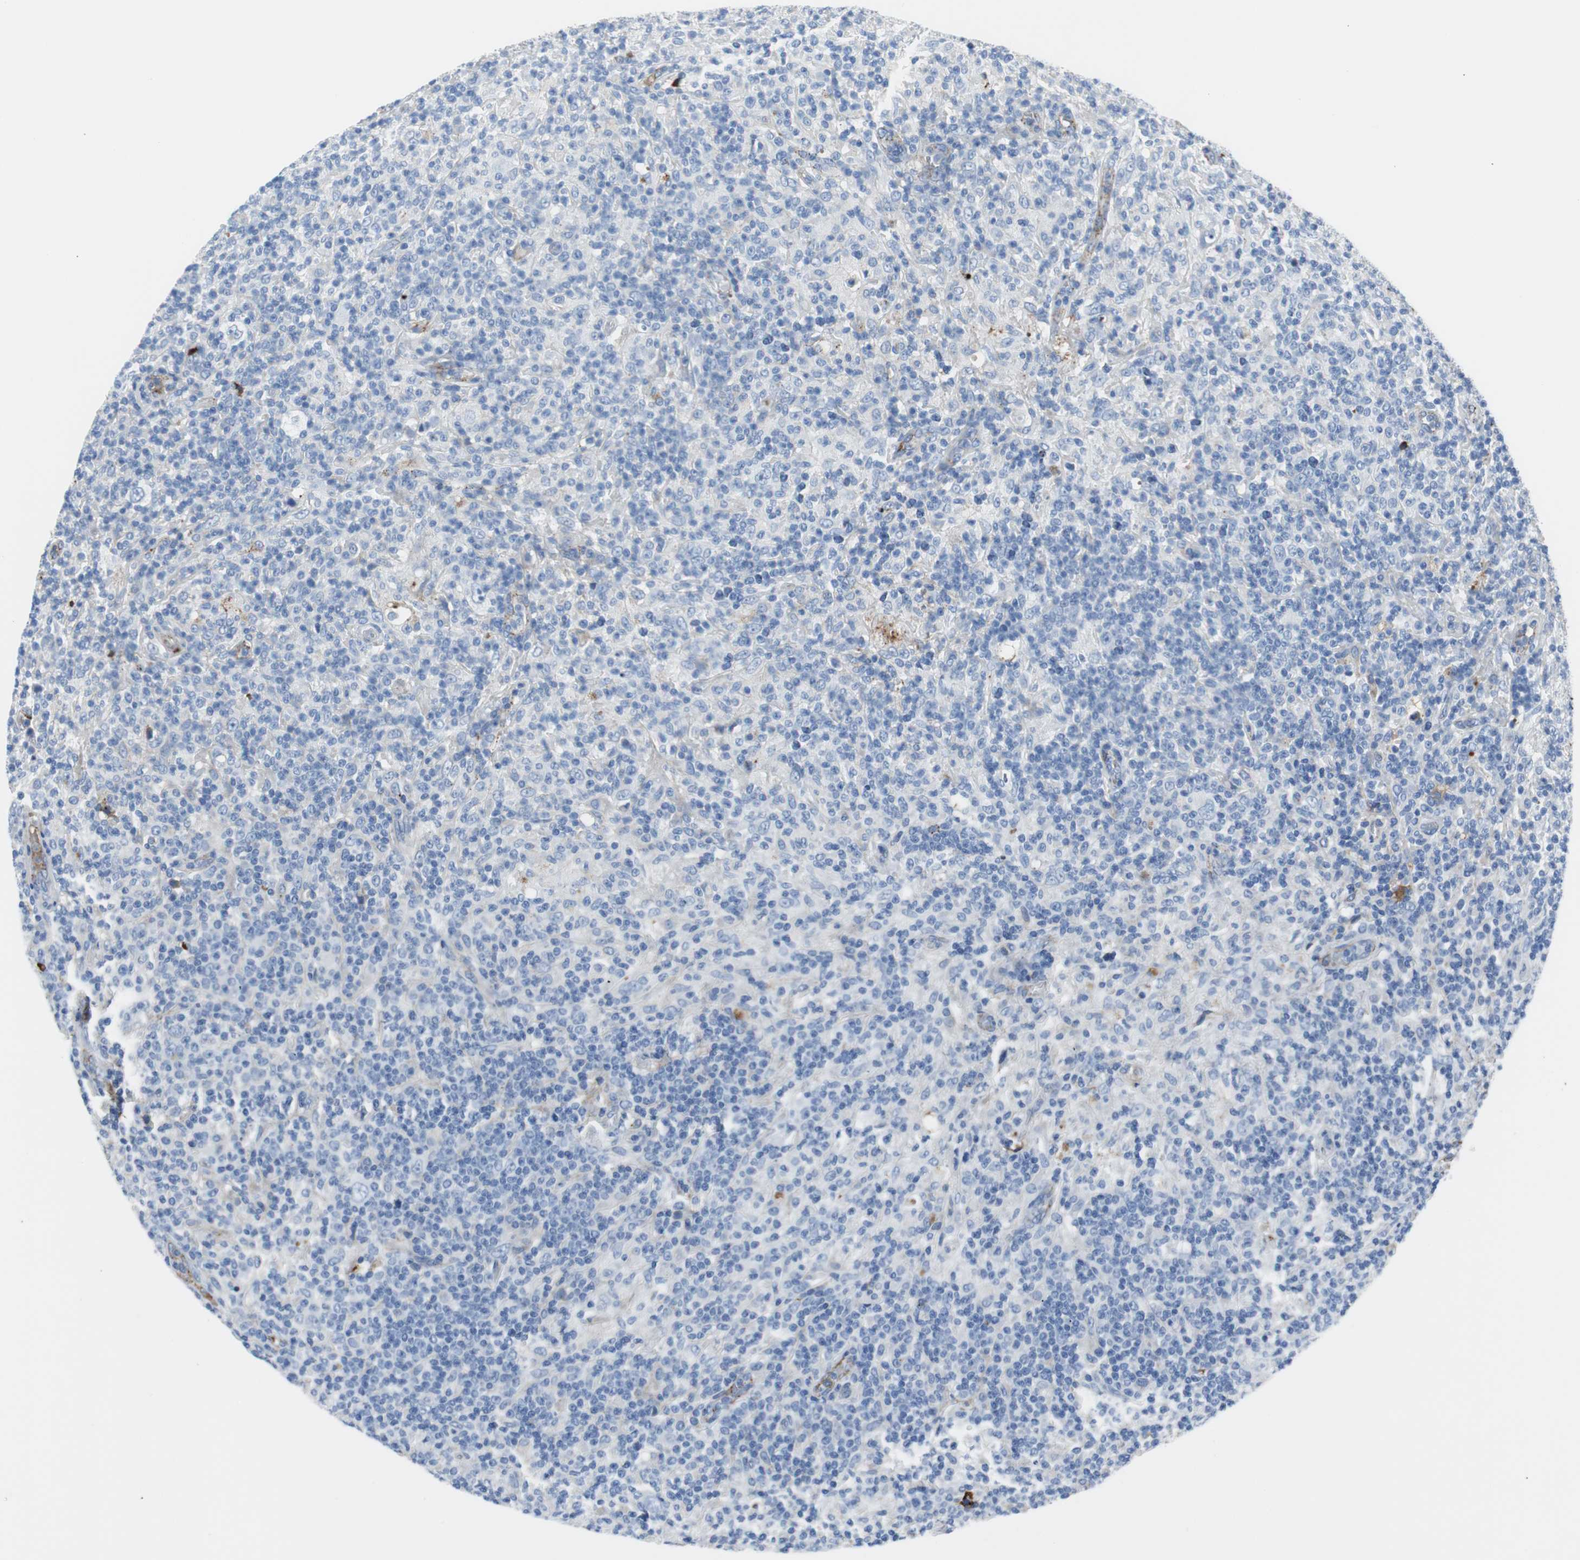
{"staining": {"intensity": "negative", "quantity": "none", "location": "none"}, "tissue": "lymphoma", "cell_type": "Tumor cells", "image_type": "cancer", "snomed": [{"axis": "morphology", "description": "Hodgkin's disease, NOS"}, {"axis": "topography", "description": "Lymph node"}], "caption": "High power microscopy photomicrograph of an IHC image of lymphoma, revealing no significant expression in tumor cells.", "gene": "APCS", "patient": {"sex": "male", "age": 70}}